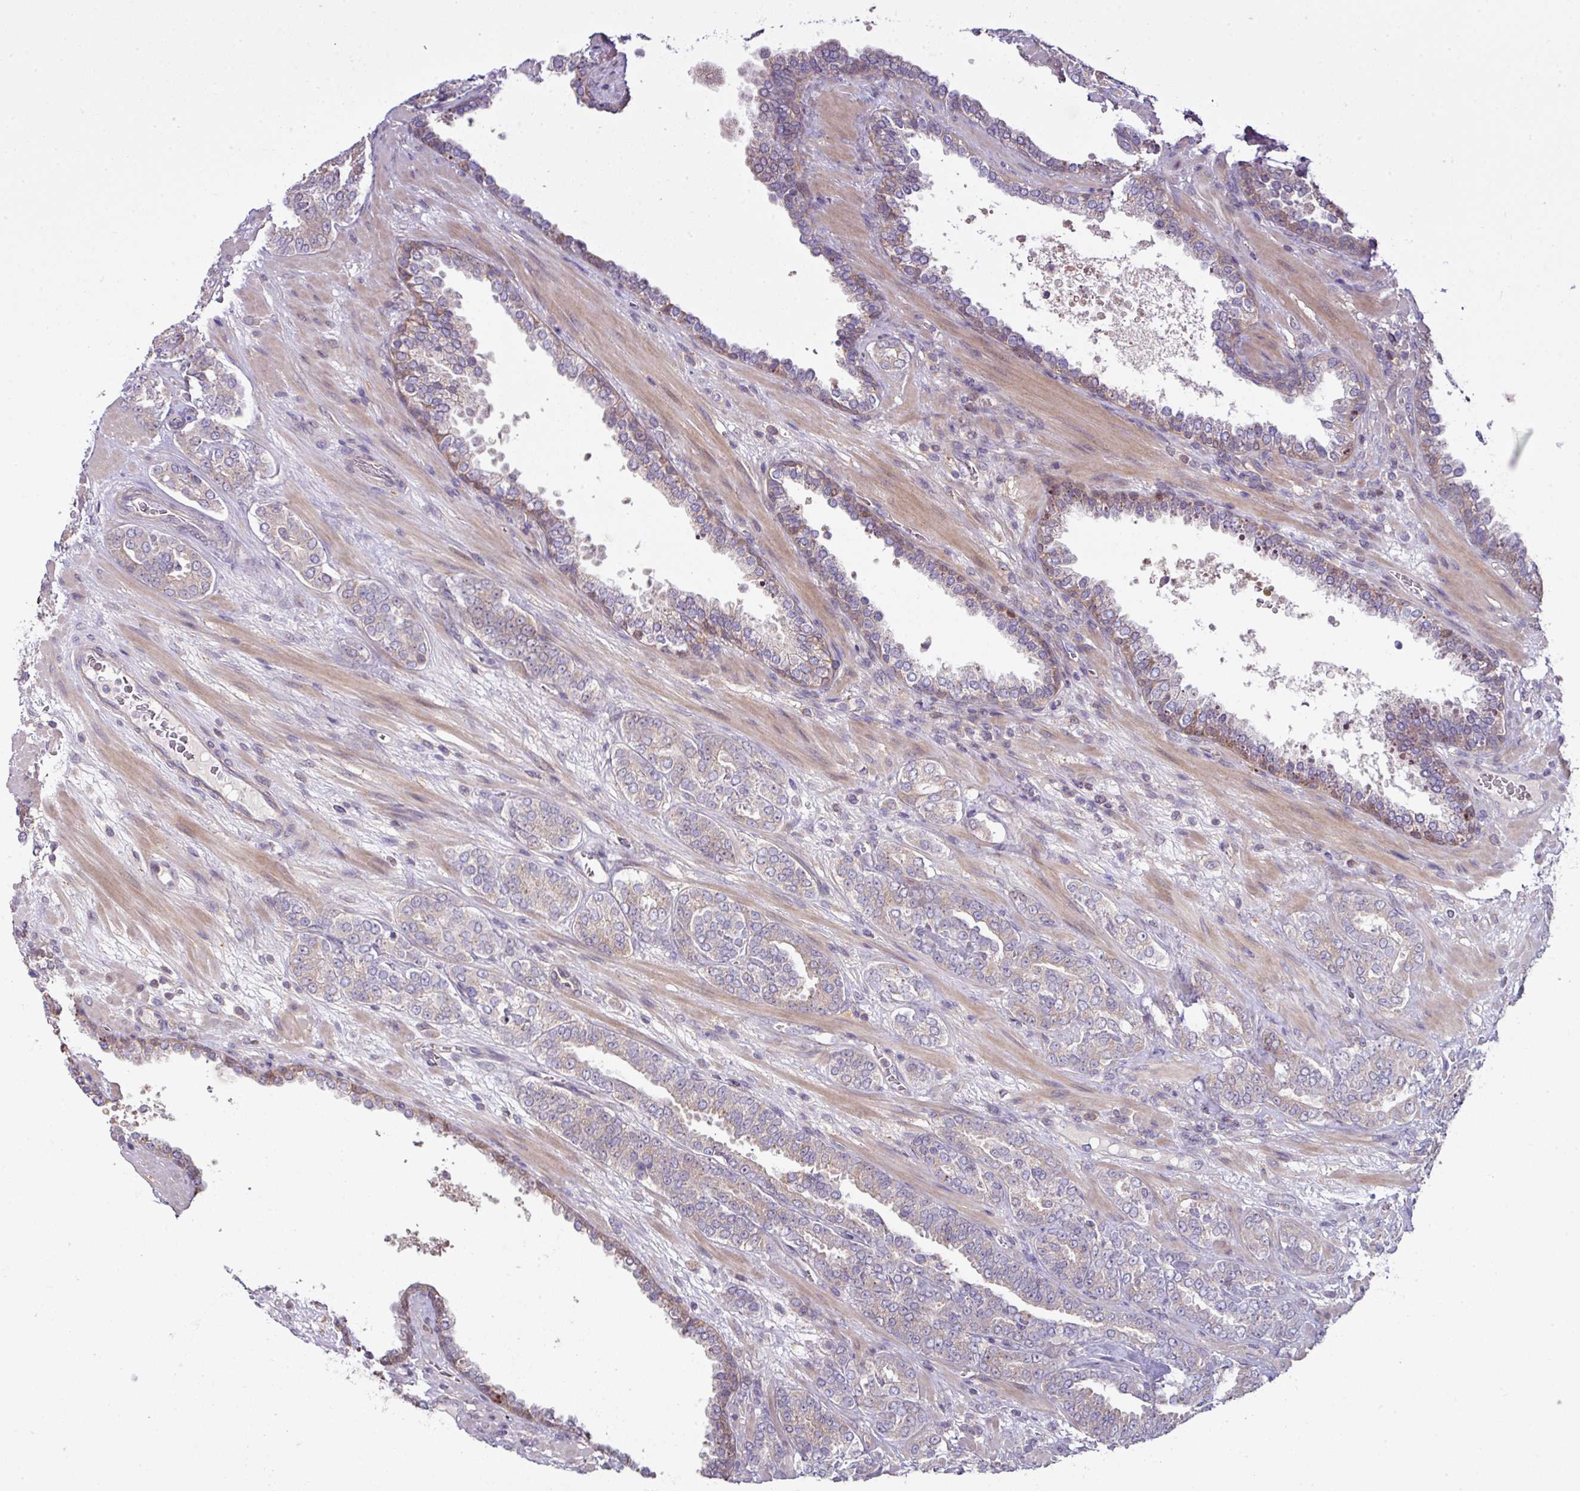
{"staining": {"intensity": "negative", "quantity": "none", "location": "none"}, "tissue": "prostate cancer", "cell_type": "Tumor cells", "image_type": "cancer", "snomed": [{"axis": "morphology", "description": "Adenocarcinoma, High grade"}, {"axis": "topography", "description": "Prostate"}], "caption": "IHC micrograph of prostate cancer (high-grade adenocarcinoma) stained for a protein (brown), which demonstrates no staining in tumor cells.", "gene": "SLAMF6", "patient": {"sex": "male", "age": 71}}